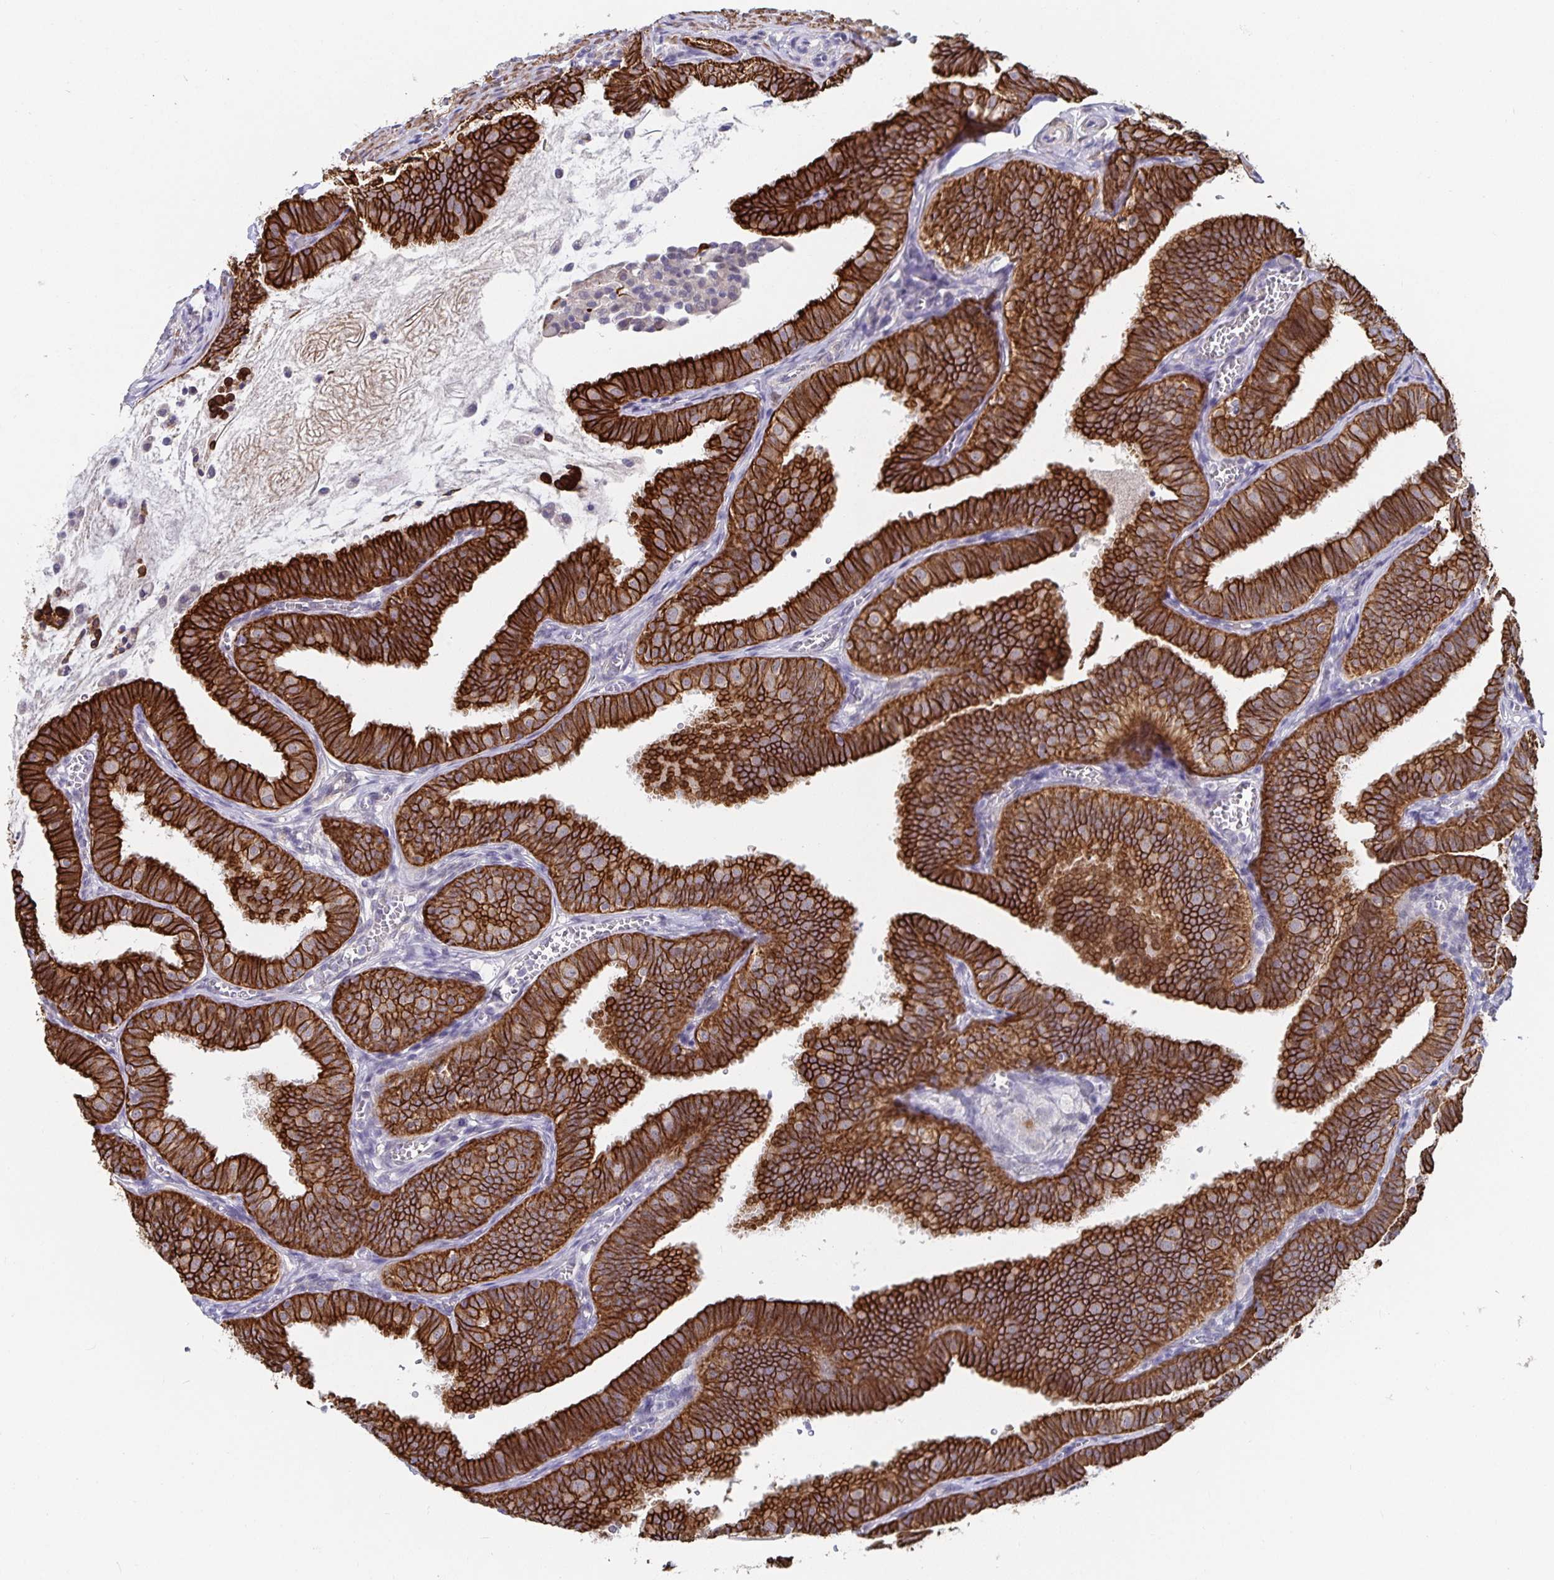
{"staining": {"intensity": "strong", "quantity": ">75%", "location": "cytoplasmic/membranous"}, "tissue": "fallopian tube", "cell_type": "Glandular cells", "image_type": "normal", "snomed": [{"axis": "morphology", "description": "Normal tissue, NOS"}, {"axis": "topography", "description": "Fallopian tube"}], "caption": "A brown stain shows strong cytoplasmic/membranous positivity of a protein in glandular cells of benign human fallopian tube. The protein of interest is shown in brown color, while the nuclei are stained blue.", "gene": "ZIK1", "patient": {"sex": "female", "age": 25}}